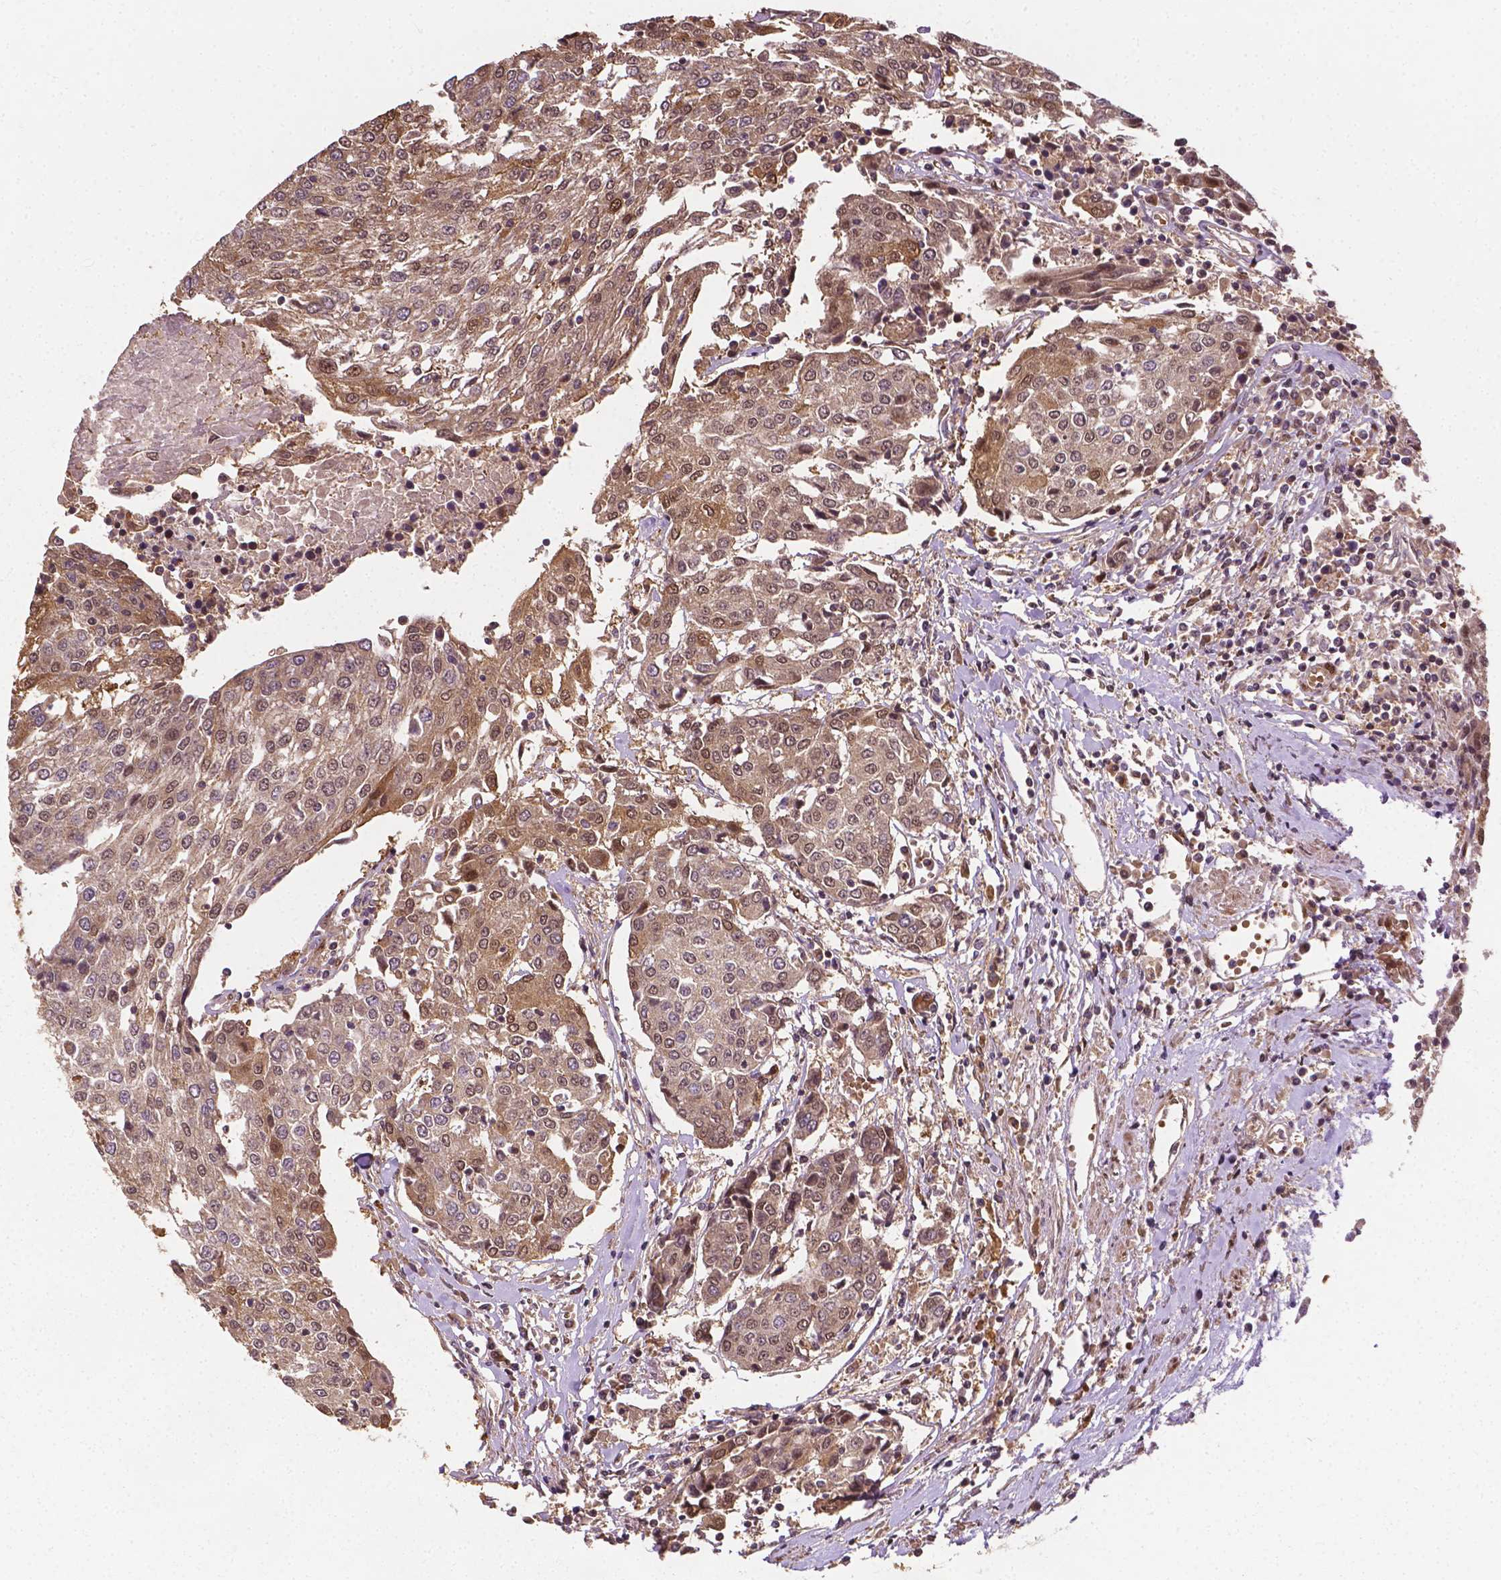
{"staining": {"intensity": "moderate", "quantity": "<25%", "location": "cytoplasmic/membranous,nuclear"}, "tissue": "urothelial cancer", "cell_type": "Tumor cells", "image_type": "cancer", "snomed": [{"axis": "morphology", "description": "Urothelial carcinoma, High grade"}, {"axis": "topography", "description": "Urinary bladder"}], "caption": "Protein analysis of urothelial cancer tissue shows moderate cytoplasmic/membranous and nuclear staining in approximately <25% of tumor cells.", "gene": "YAP1", "patient": {"sex": "female", "age": 85}}